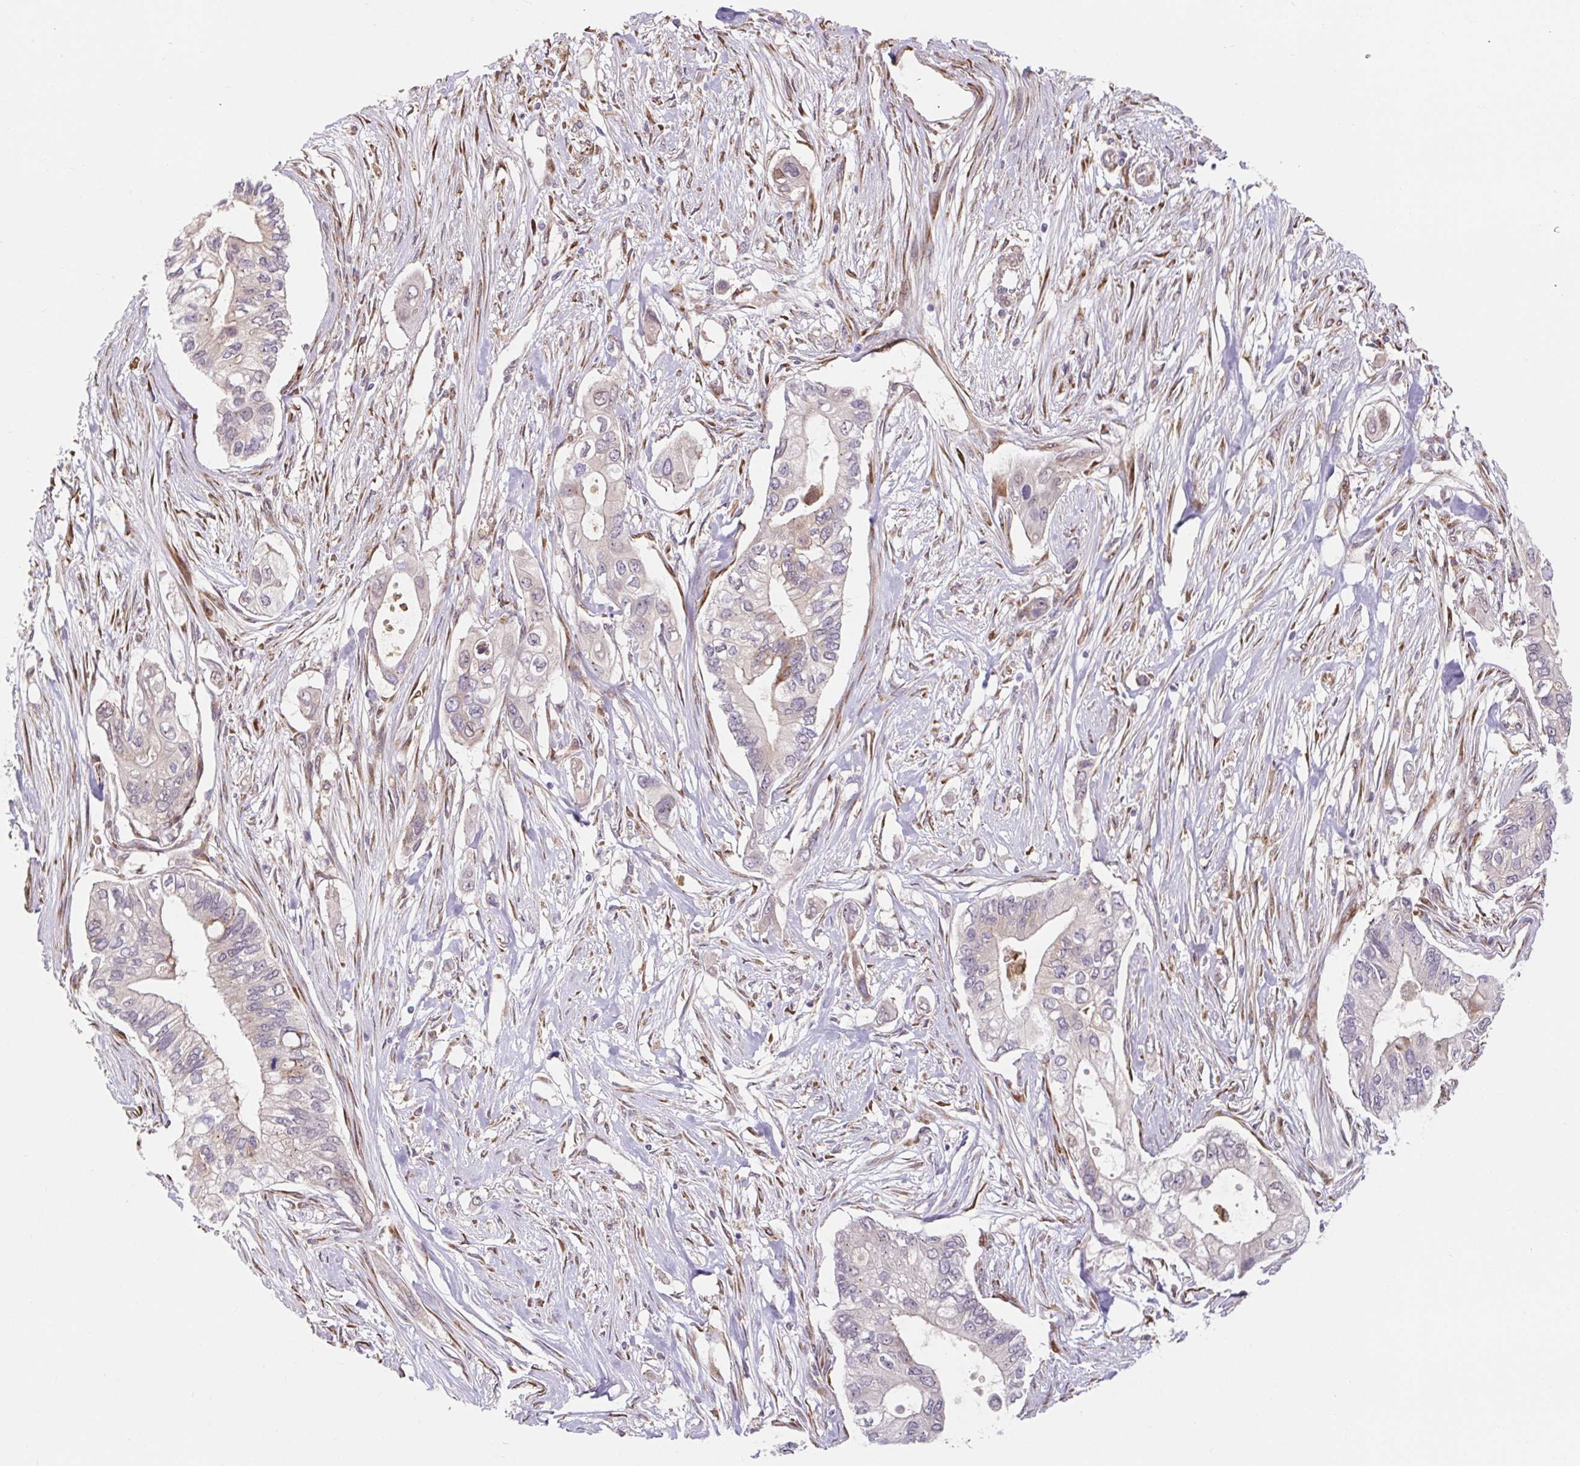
{"staining": {"intensity": "weak", "quantity": "<25%", "location": "cytoplasmic/membranous"}, "tissue": "pancreatic cancer", "cell_type": "Tumor cells", "image_type": "cancer", "snomed": [{"axis": "morphology", "description": "Adenocarcinoma, NOS"}, {"axis": "topography", "description": "Pancreas"}], "caption": "Adenocarcinoma (pancreatic) was stained to show a protein in brown. There is no significant positivity in tumor cells.", "gene": "LYPD5", "patient": {"sex": "female", "age": 63}}